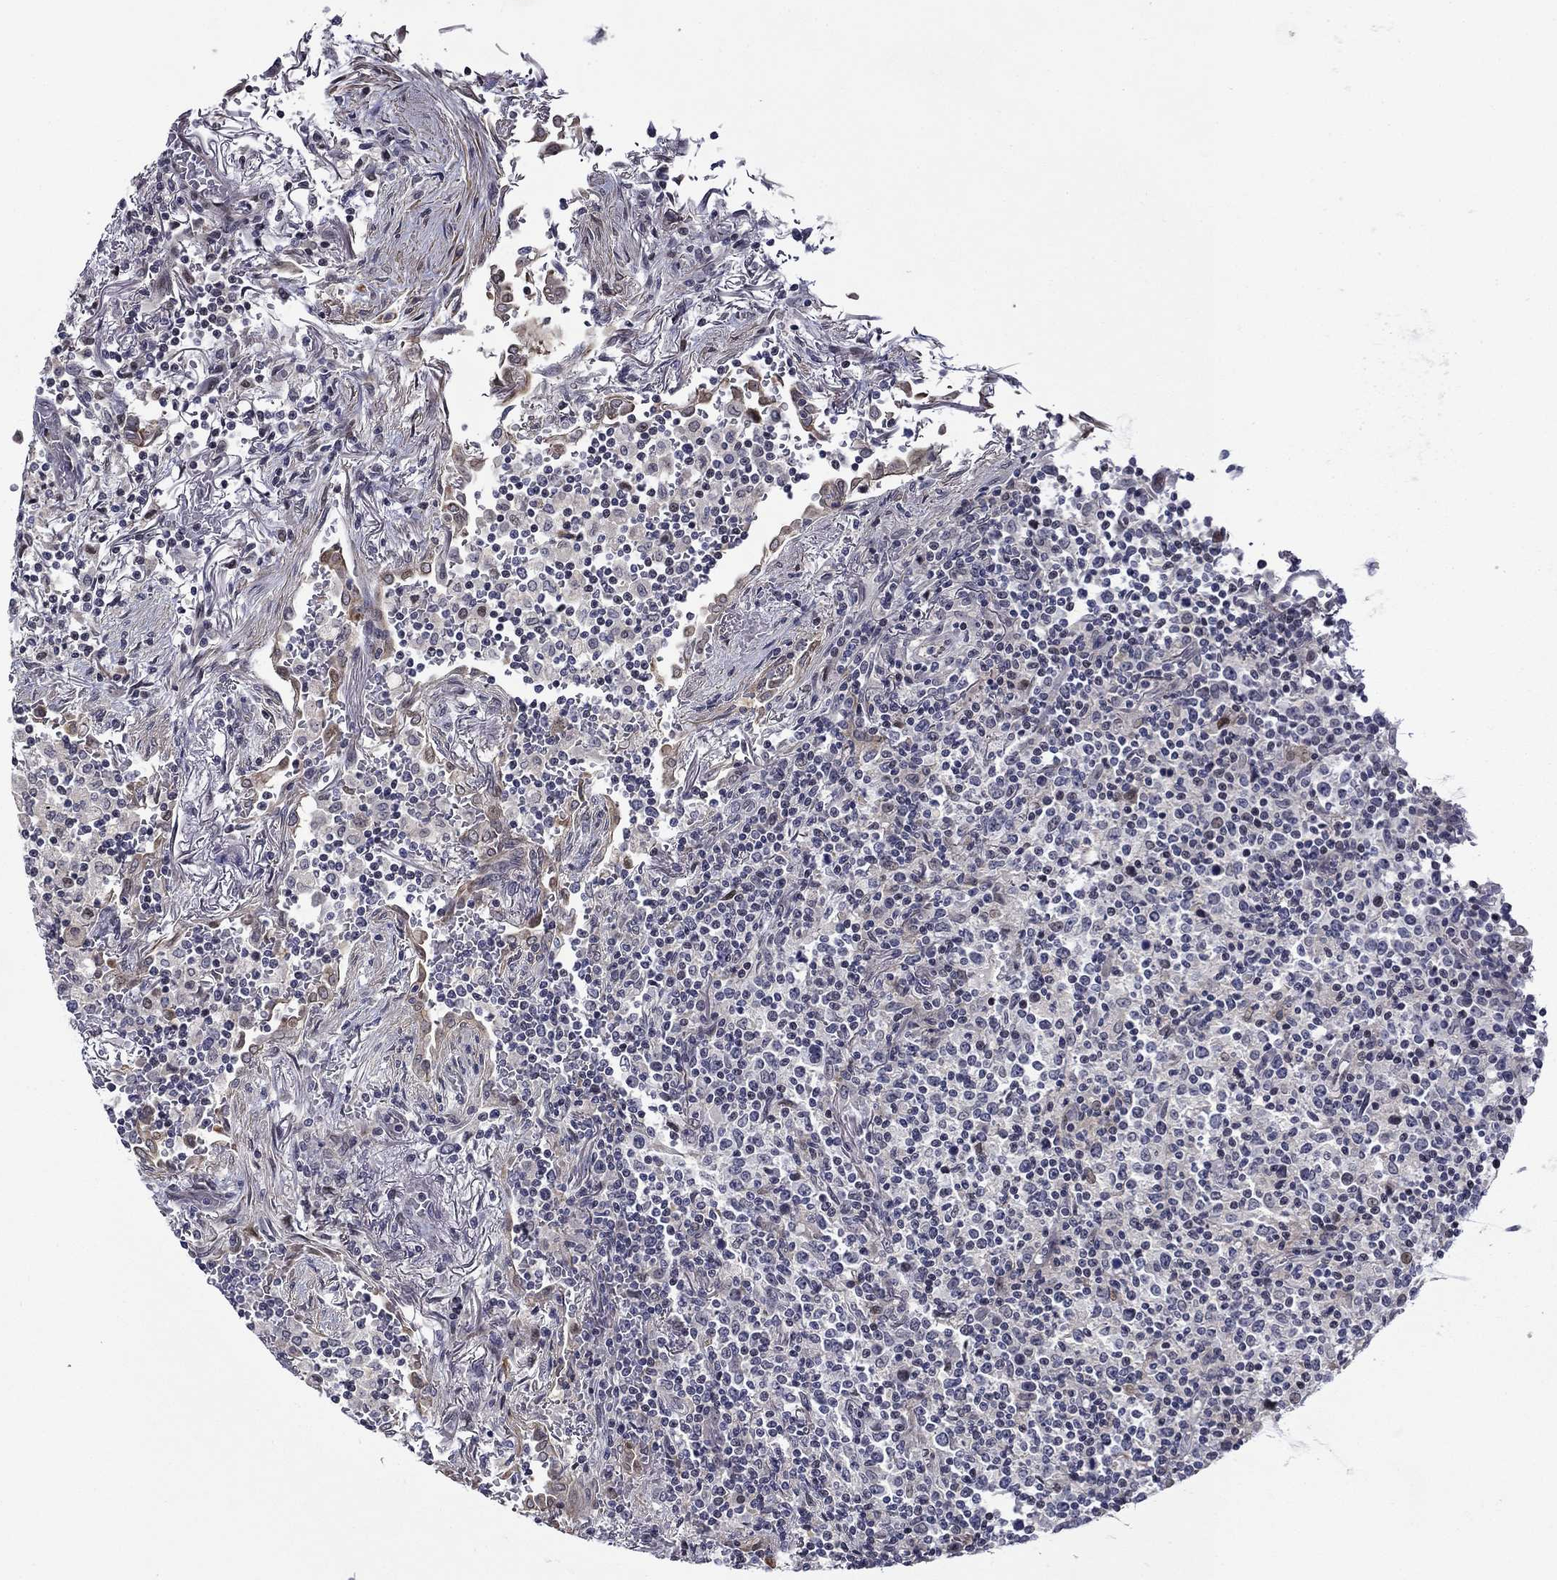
{"staining": {"intensity": "negative", "quantity": "none", "location": "none"}, "tissue": "lymphoma", "cell_type": "Tumor cells", "image_type": "cancer", "snomed": [{"axis": "morphology", "description": "Malignant lymphoma, non-Hodgkin's type, High grade"}, {"axis": "topography", "description": "Lung"}], "caption": "High-grade malignant lymphoma, non-Hodgkin's type was stained to show a protein in brown. There is no significant positivity in tumor cells. (Stains: DAB (3,3'-diaminobenzidine) immunohistochemistry with hematoxylin counter stain, Microscopy: brightfield microscopy at high magnification).", "gene": "B3GAT1", "patient": {"sex": "male", "age": 79}}